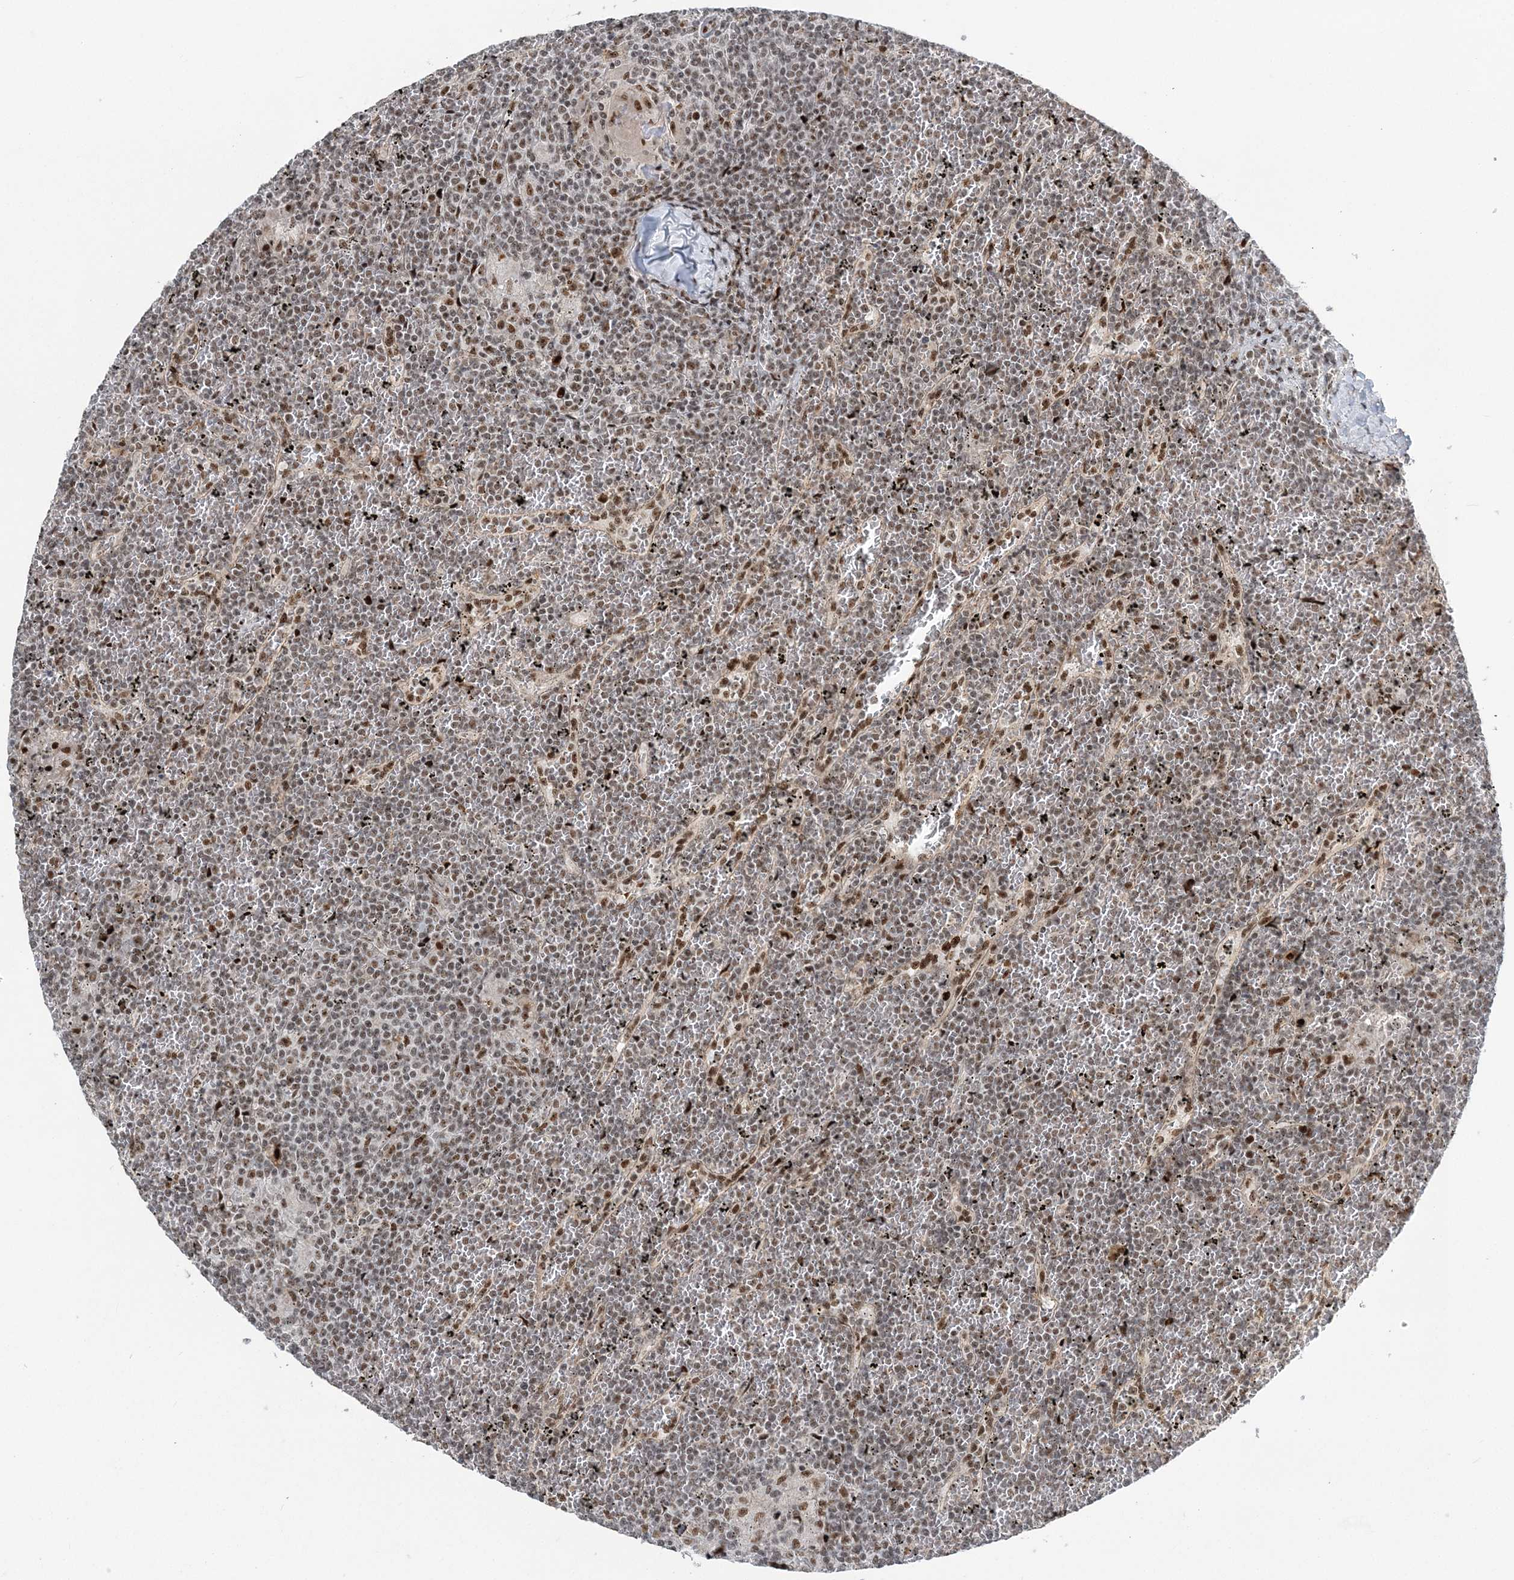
{"staining": {"intensity": "moderate", "quantity": ">75%", "location": "nuclear"}, "tissue": "lymphoma", "cell_type": "Tumor cells", "image_type": "cancer", "snomed": [{"axis": "morphology", "description": "Malignant lymphoma, non-Hodgkin's type, Low grade"}, {"axis": "topography", "description": "Spleen"}], "caption": "Tumor cells display medium levels of moderate nuclear positivity in approximately >75% of cells in human lymphoma.", "gene": "CWC22", "patient": {"sex": "female", "age": 19}}